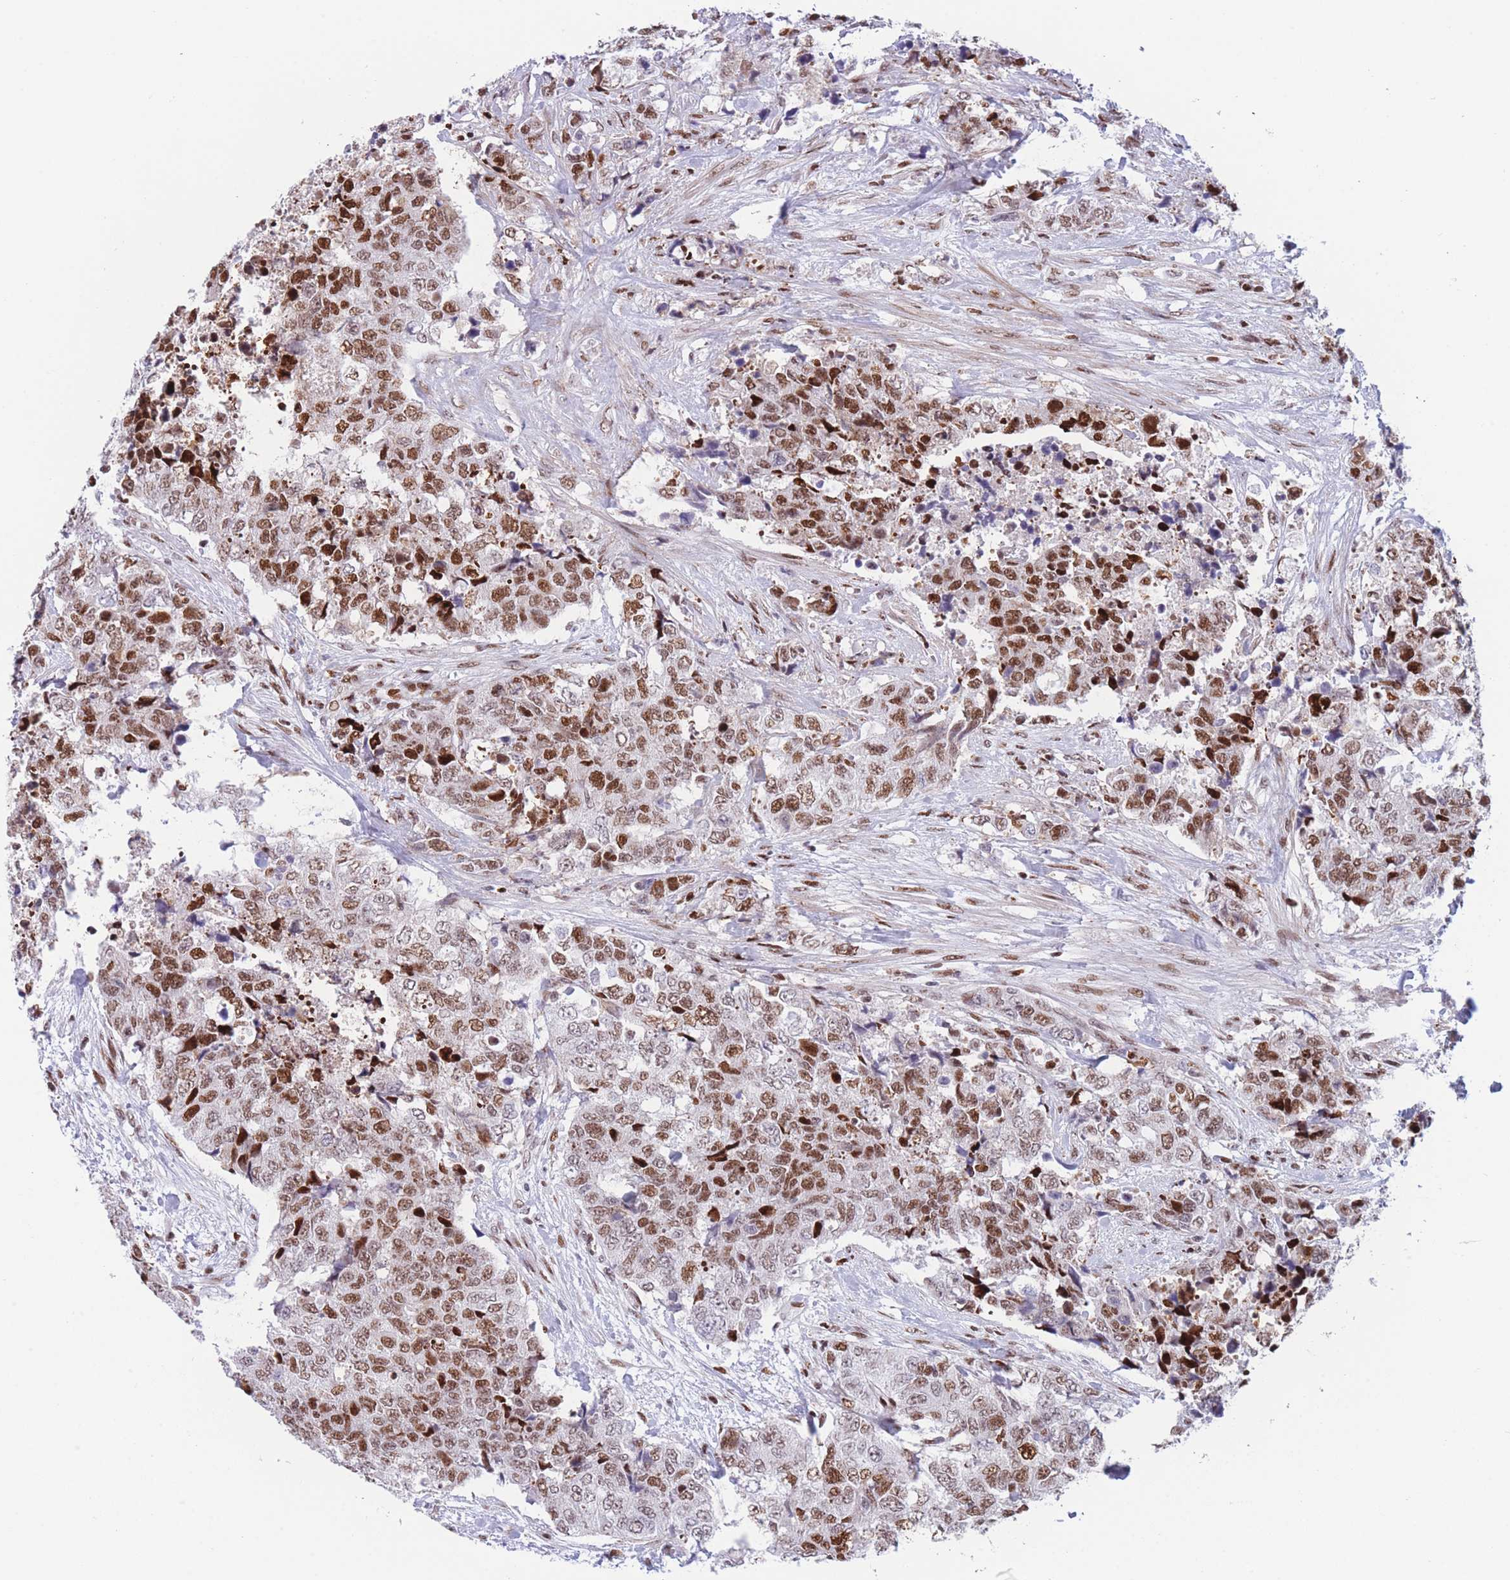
{"staining": {"intensity": "moderate", "quantity": ">75%", "location": "nuclear"}, "tissue": "urothelial cancer", "cell_type": "Tumor cells", "image_type": "cancer", "snomed": [{"axis": "morphology", "description": "Urothelial carcinoma, High grade"}, {"axis": "topography", "description": "Urinary bladder"}], "caption": "IHC histopathology image of human urothelial cancer stained for a protein (brown), which demonstrates medium levels of moderate nuclear staining in about >75% of tumor cells.", "gene": "DNAJC3", "patient": {"sex": "female", "age": 78}}